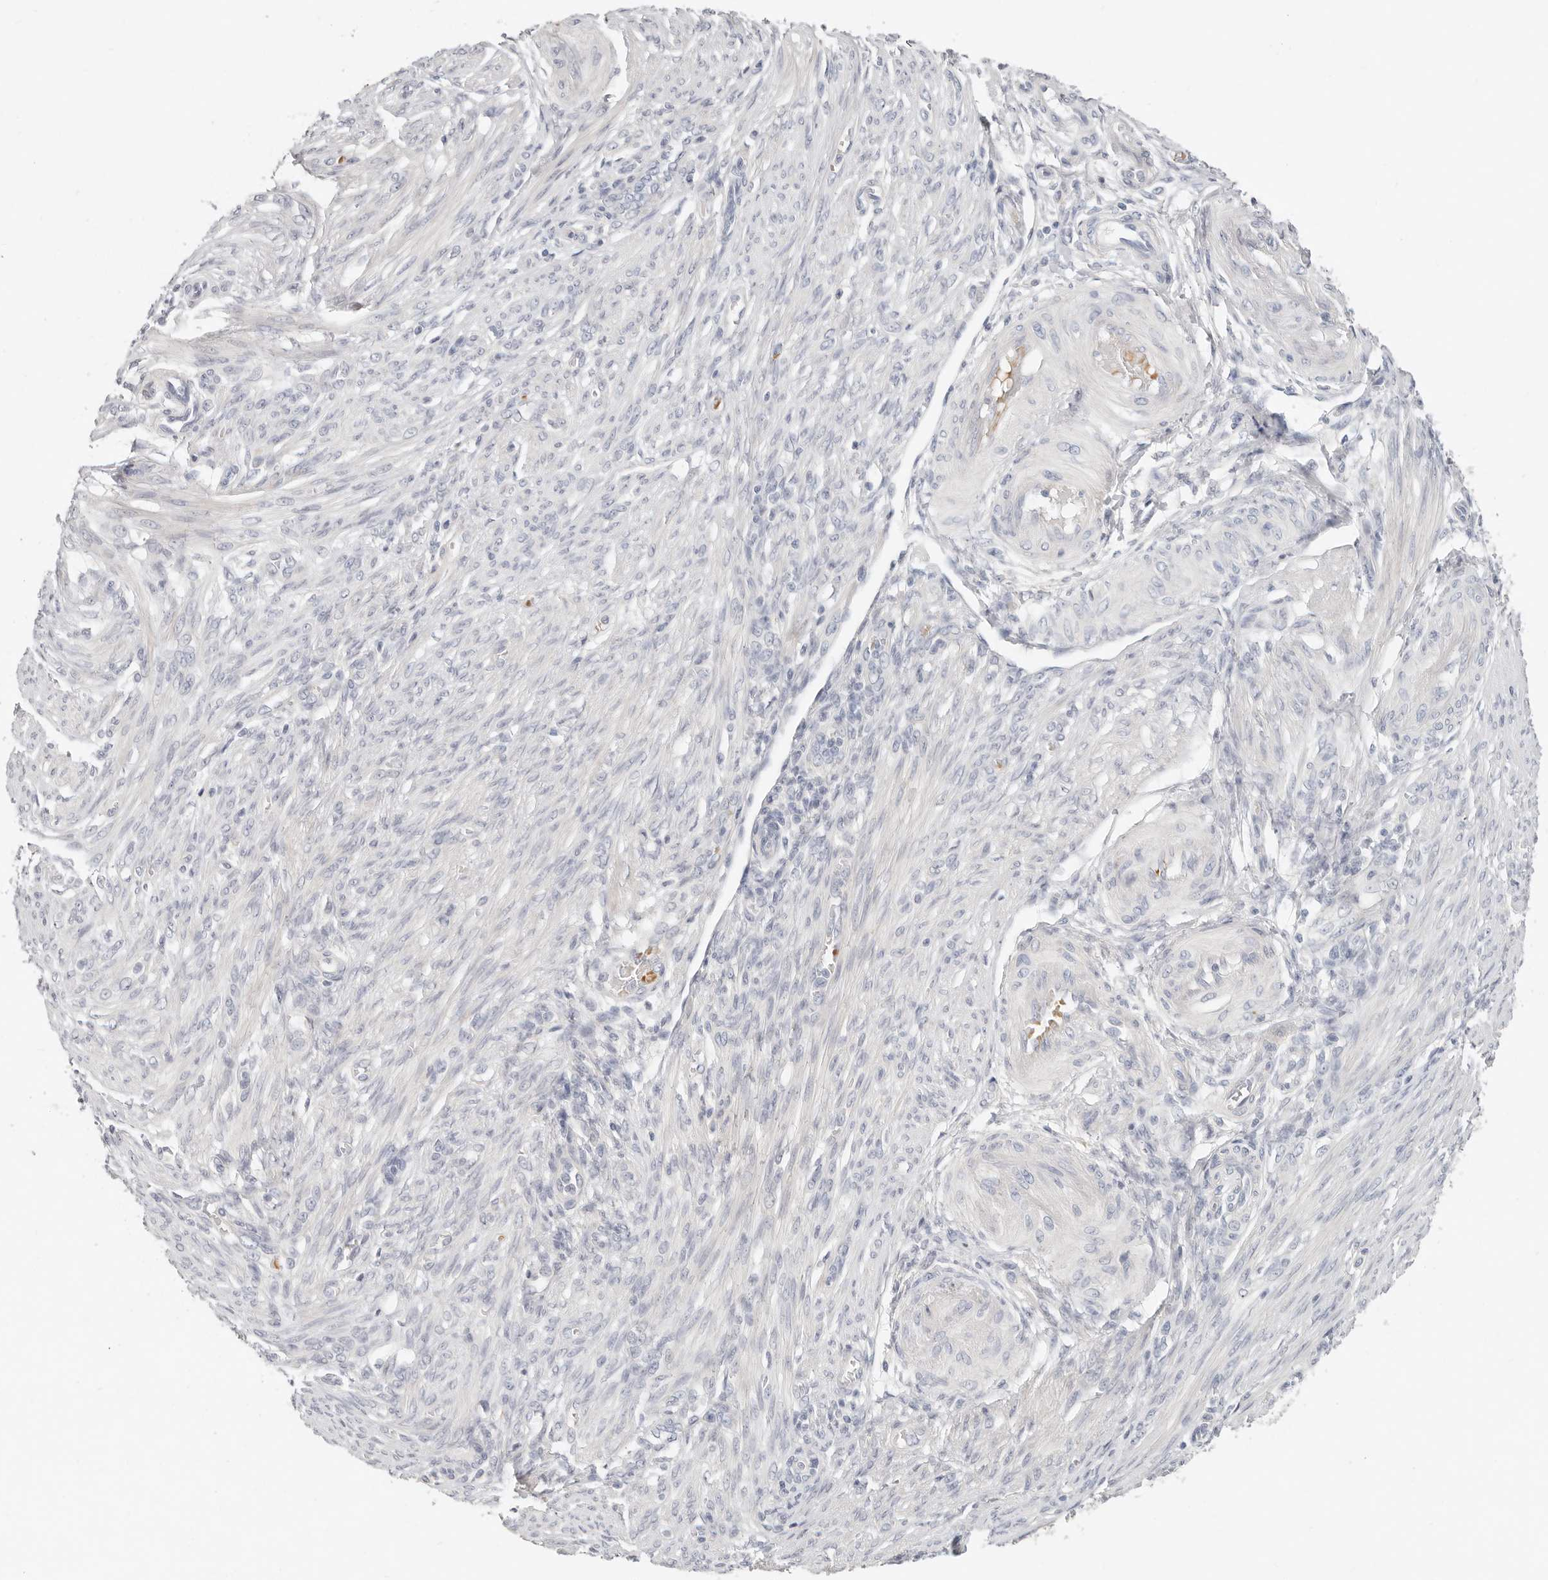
{"staining": {"intensity": "negative", "quantity": "none", "location": "none"}, "tissue": "endometrial cancer", "cell_type": "Tumor cells", "image_type": "cancer", "snomed": [{"axis": "morphology", "description": "Adenocarcinoma, NOS"}, {"axis": "topography", "description": "Endometrium"}], "caption": "Immunohistochemistry (IHC) histopathology image of human endometrial cancer stained for a protein (brown), which displays no expression in tumor cells.", "gene": "TMEM63B", "patient": {"sex": "female", "age": 51}}